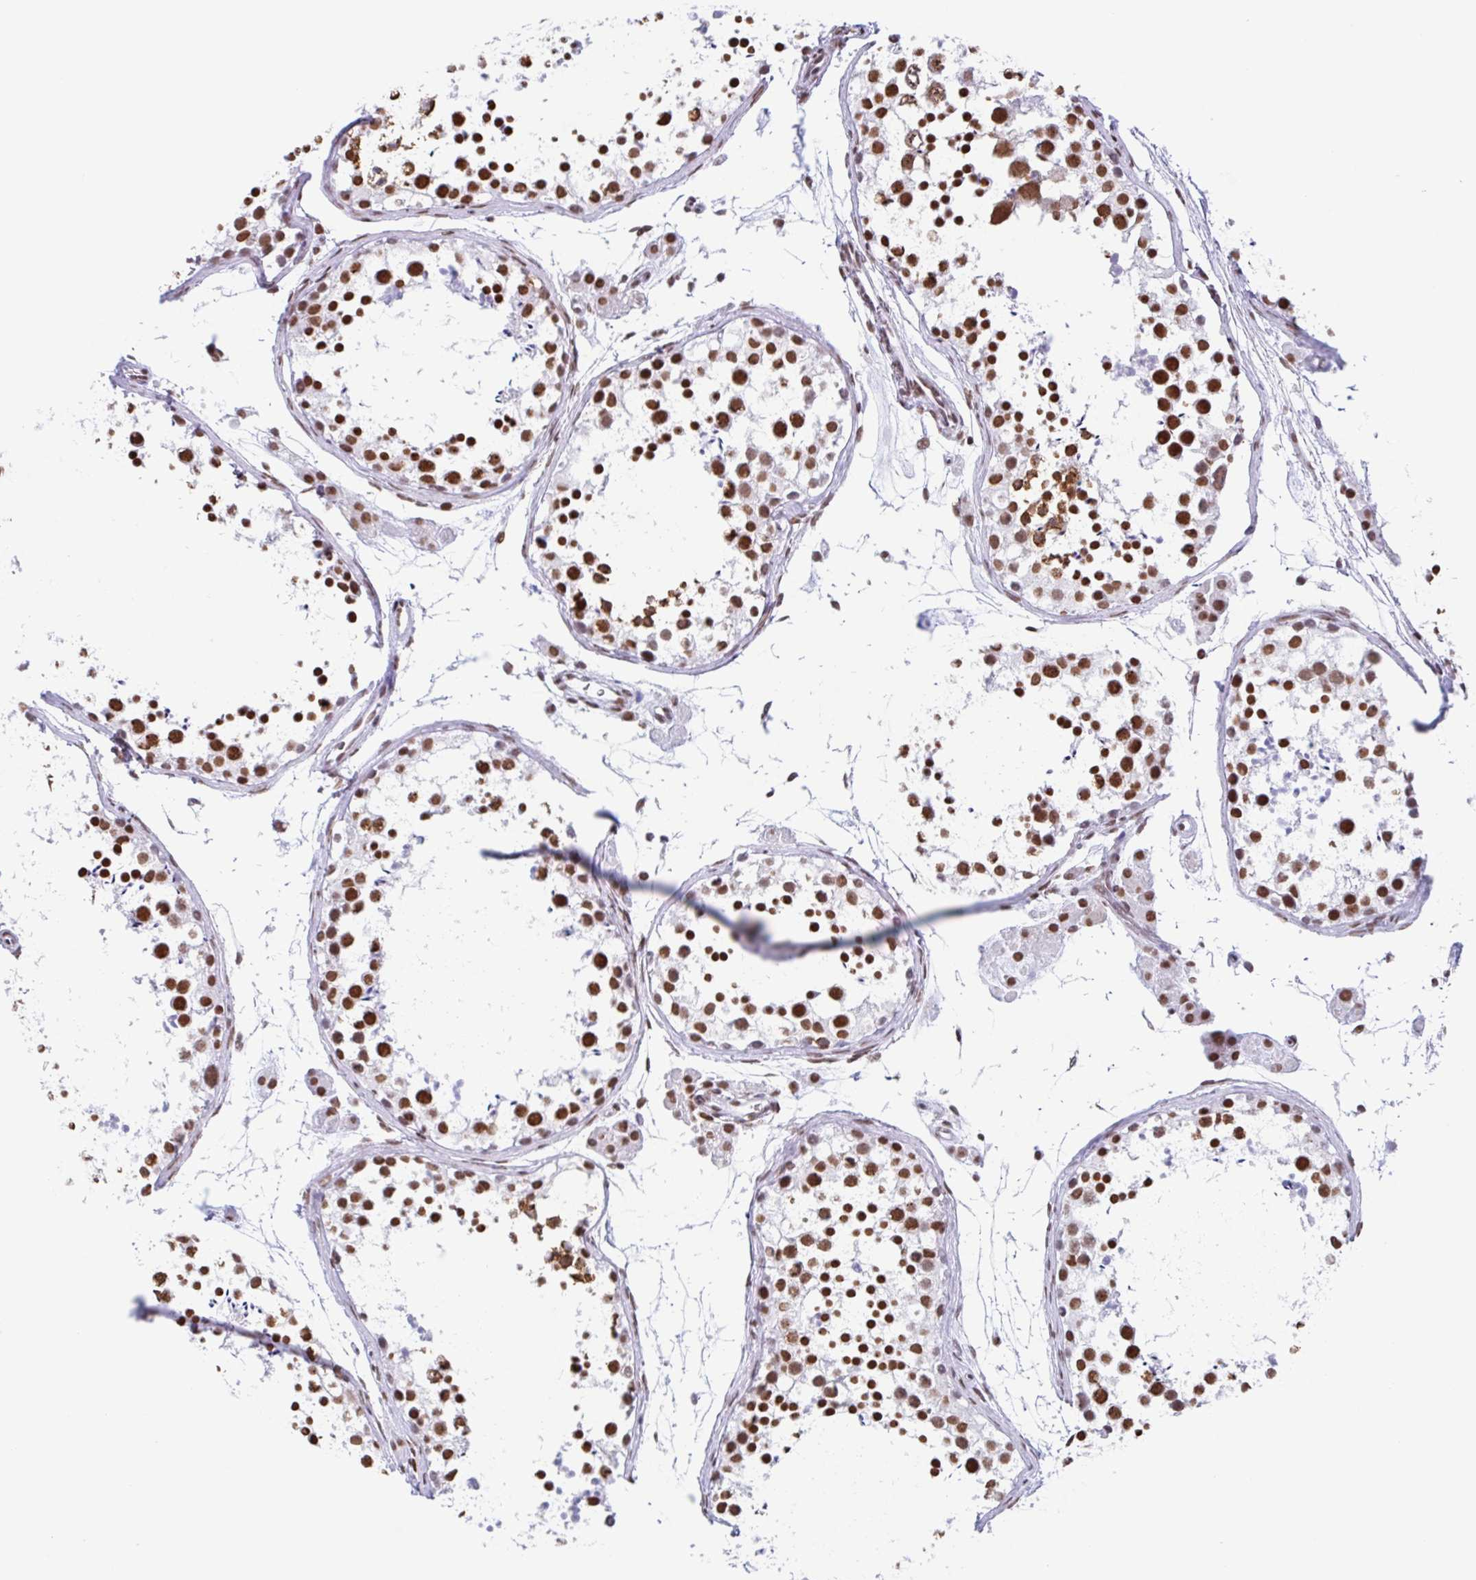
{"staining": {"intensity": "strong", "quantity": "25%-75%", "location": "nuclear"}, "tissue": "testis", "cell_type": "Cells in seminiferous ducts", "image_type": "normal", "snomed": [{"axis": "morphology", "description": "Normal tissue, NOS"}, {"axis": "topography", "description": "Testis"}], "caption": "Immunohistochemistry (DAB (3,3'-diaminobenzidine)) staining of benign testis shows strong nuclear protein positivity in about 25%-75% of cells in seminiferous ducts.", "gene": "KHDRBS1", "patient": {"sex": "male", "age": 41}}